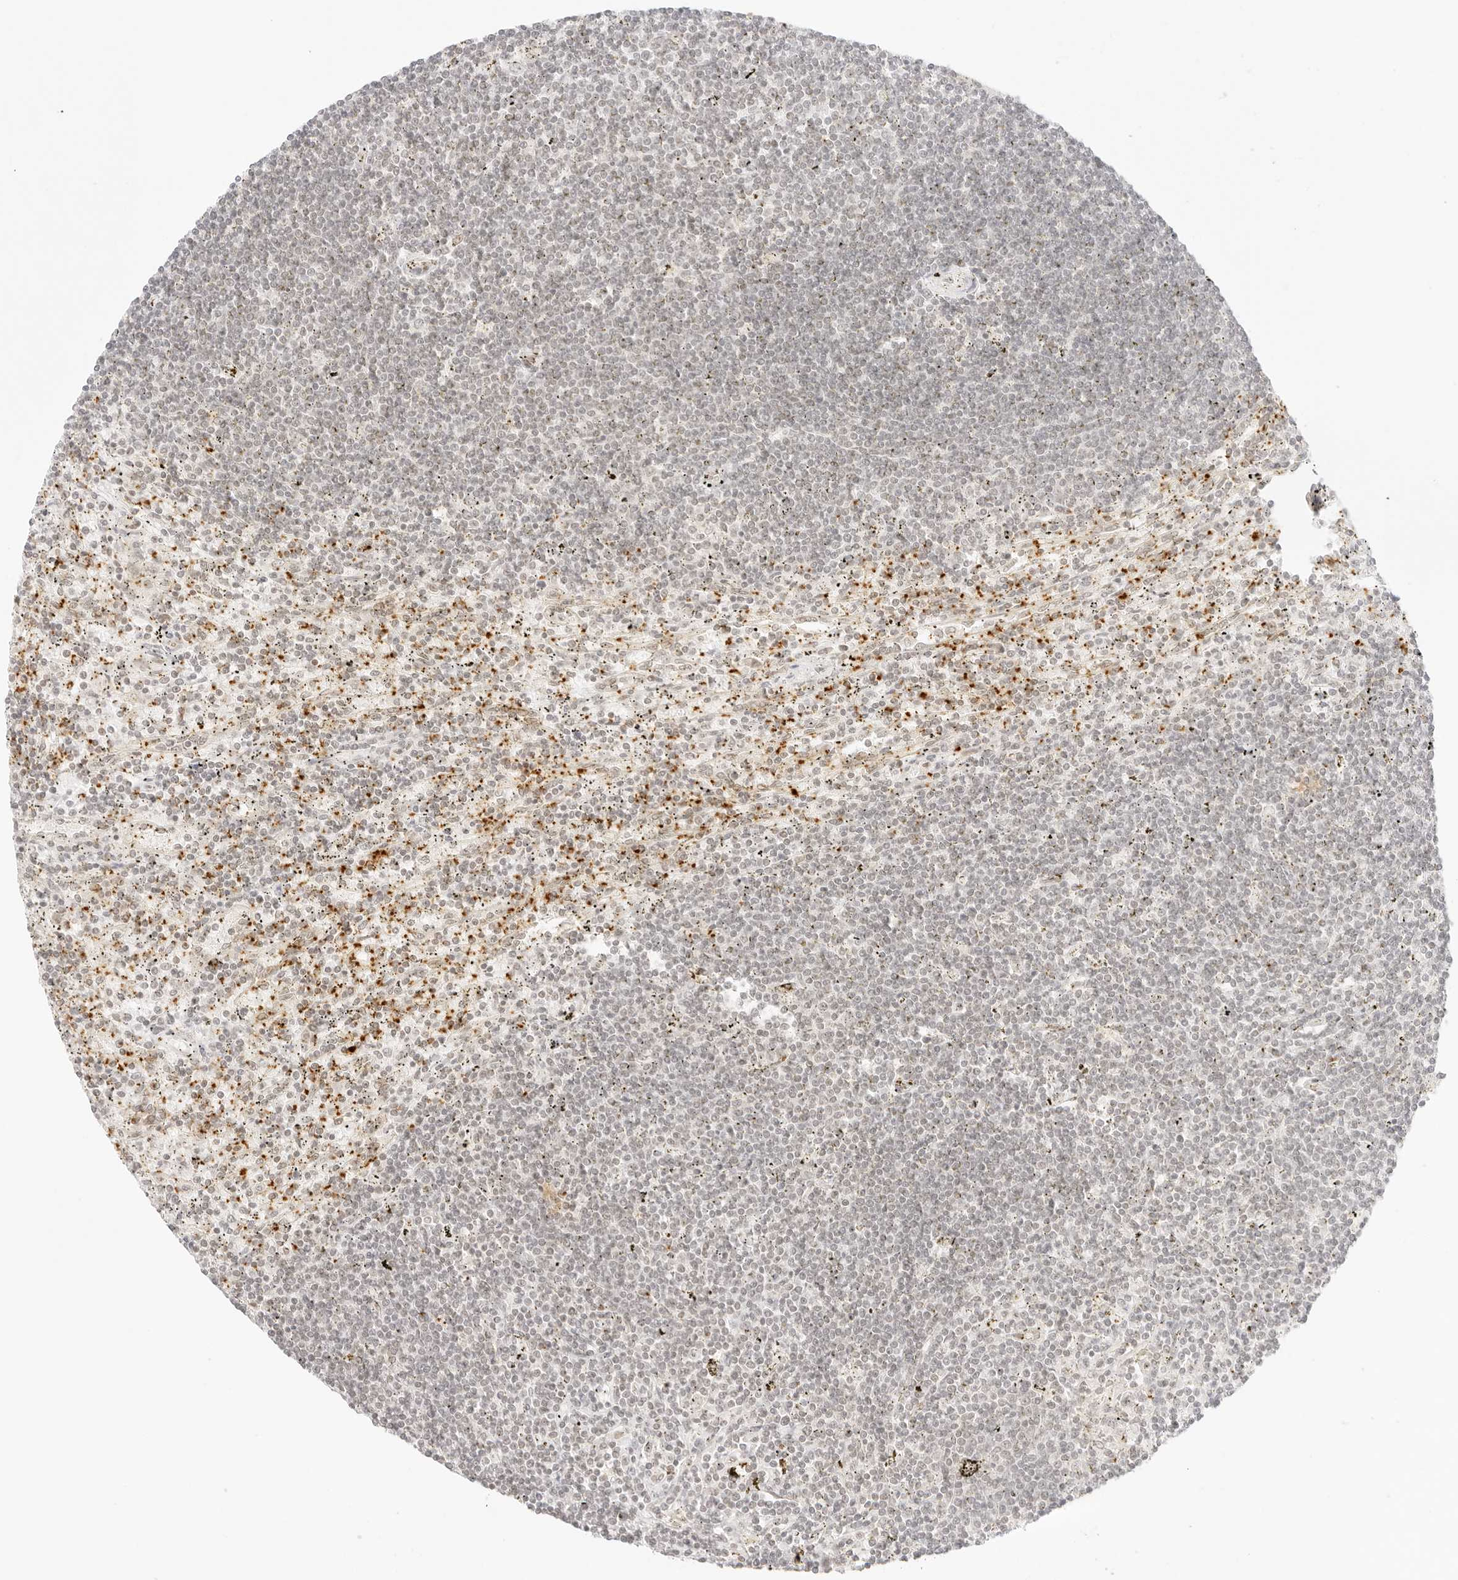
{"staining": {"intensity": "negative", "quantity": "none", "location": "none"}, "tissue": "lymphoma", "cell_type": "Tumor cells", "image_type": "cancer", "snomed": [{"axis": "morphology", "description": "Malignant lymphoma, non-Hodgkin's type, Low grade"}, {"axis": "topography", "description": "Spleen"}], "caption": "A histopathology image of lymphoma stained for a protein reveals no brown staining in tumor cells.", "gene": "GNAS", "patient": {"sex": "male", "age": 76}}